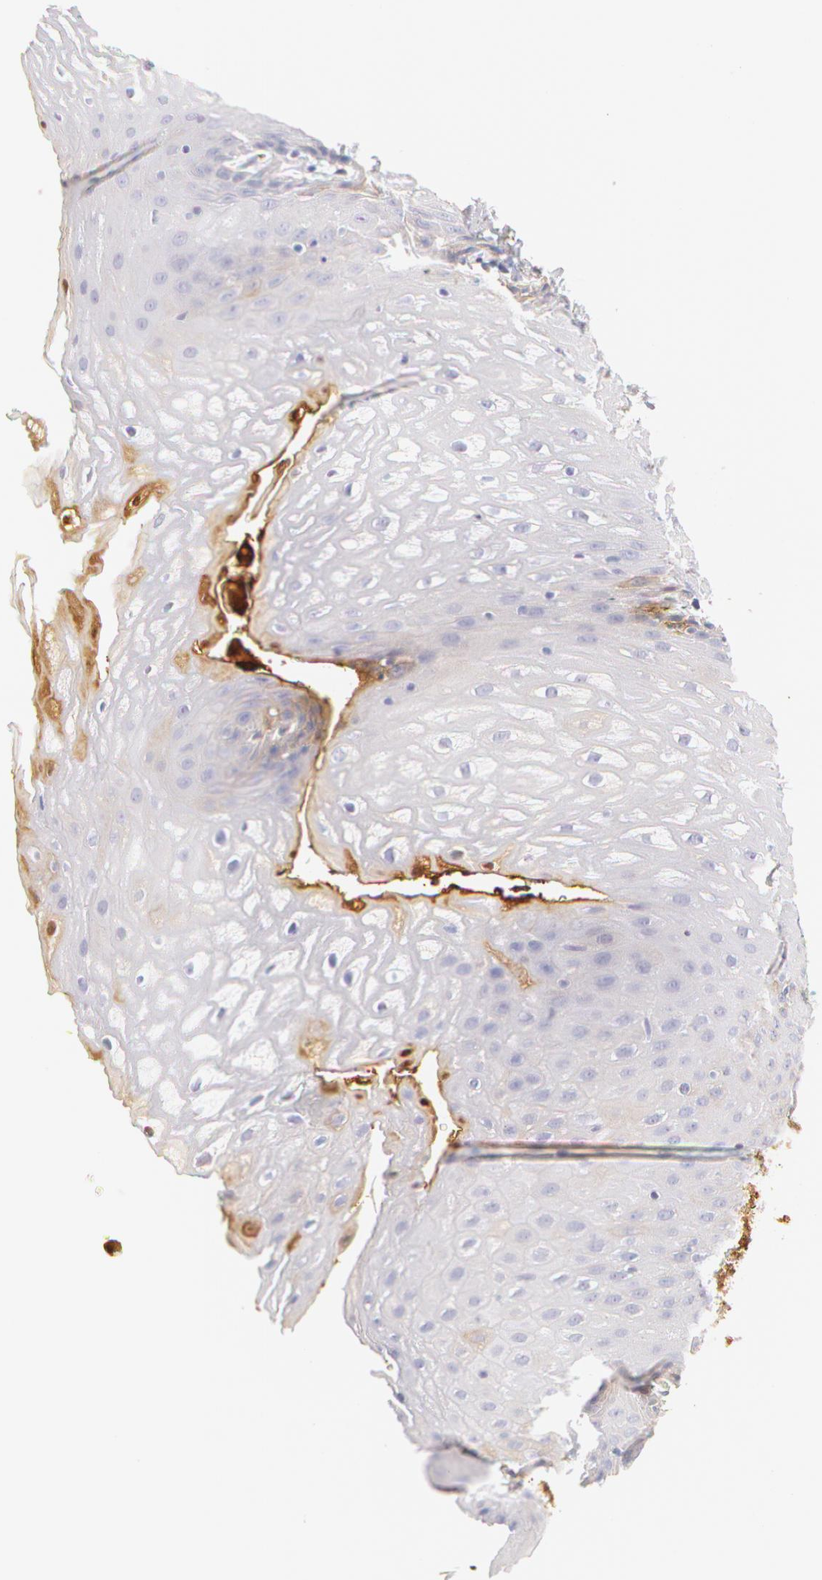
{"staining": {"intensity": "negative", "quantity": "none", "location": "none"}, "tissue": "esophagus", "cell_type": "Squamous epithelial cells", "image_type": "normal", "snomed": [{"axis": "morphology", "description": "Normal tissue, NOS"}, {"axis": "topography", "description": "Esophagus"}], "caption": "DAB (3,3'-diaminobenzidine) immunohistochemical staining of unremarkable human esophagus shows no significant expression in squamous epithelial cells. (Stains: DAB immunohistochemistry with hematoxylin counter stain, Microscopy: brightfield microscopy at high magnification).", "gene": "KRT8", "patient": {"sex": "female", "age": 61}}